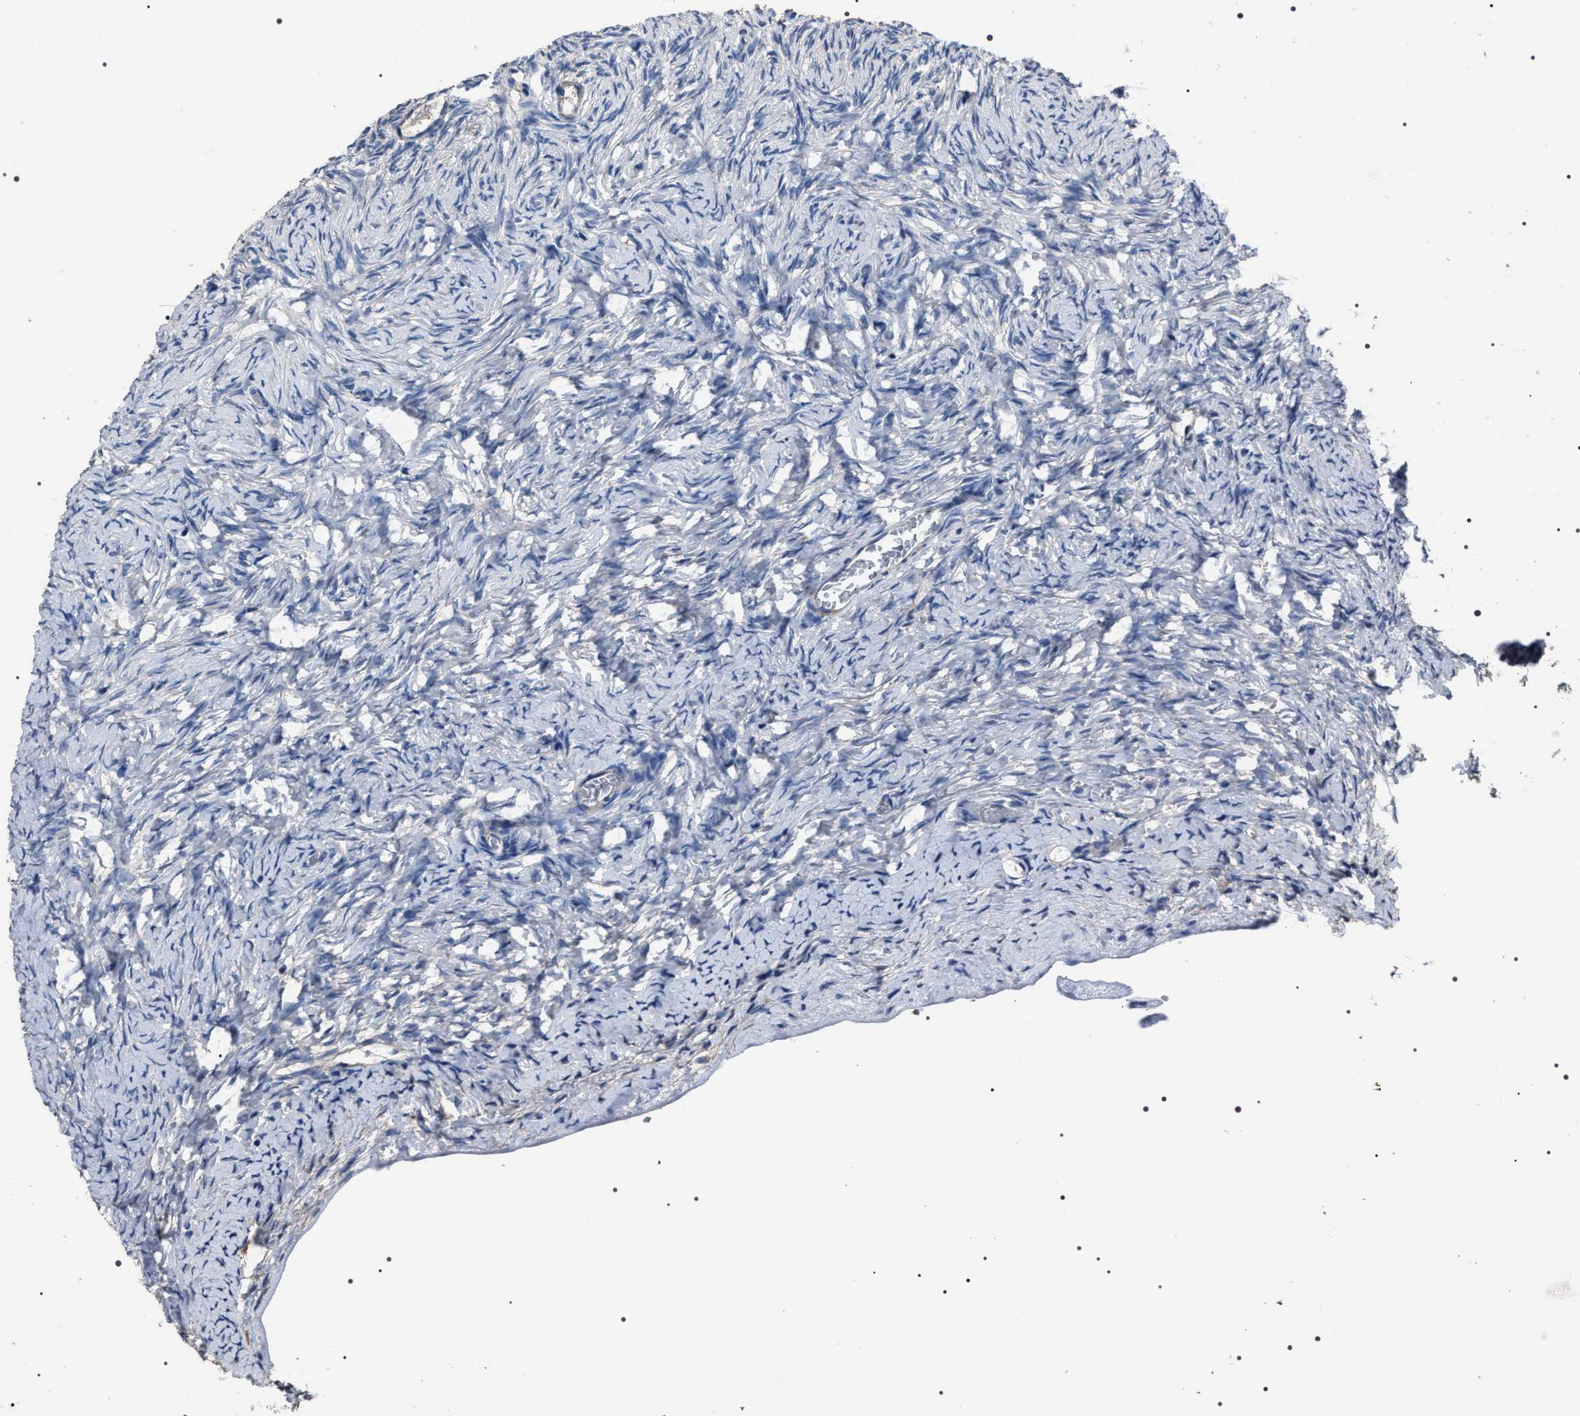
{"staining": {"intensity": "negative", "quantity": "none", "location": "none"}, "tissue": "ovary", "cell_type": "Ovarian stroma cells", "image_type": "normal", "snomed": [{"axis": "morphology", "description": "Normal tissue, NOS"}, {"axis": "topography", "description": "Ovary"}], "caption": "DAB (3,3'-diaminobenzidine) immunohistochemical staining of normal human ovary exhibits no significant expression in ovarian stroma cells. (Immunohistochemistry (ihc), brightfield microscopy, high magnification).", "gene": "TRIM54", "patient": {"sex": "female", "age": 27}}